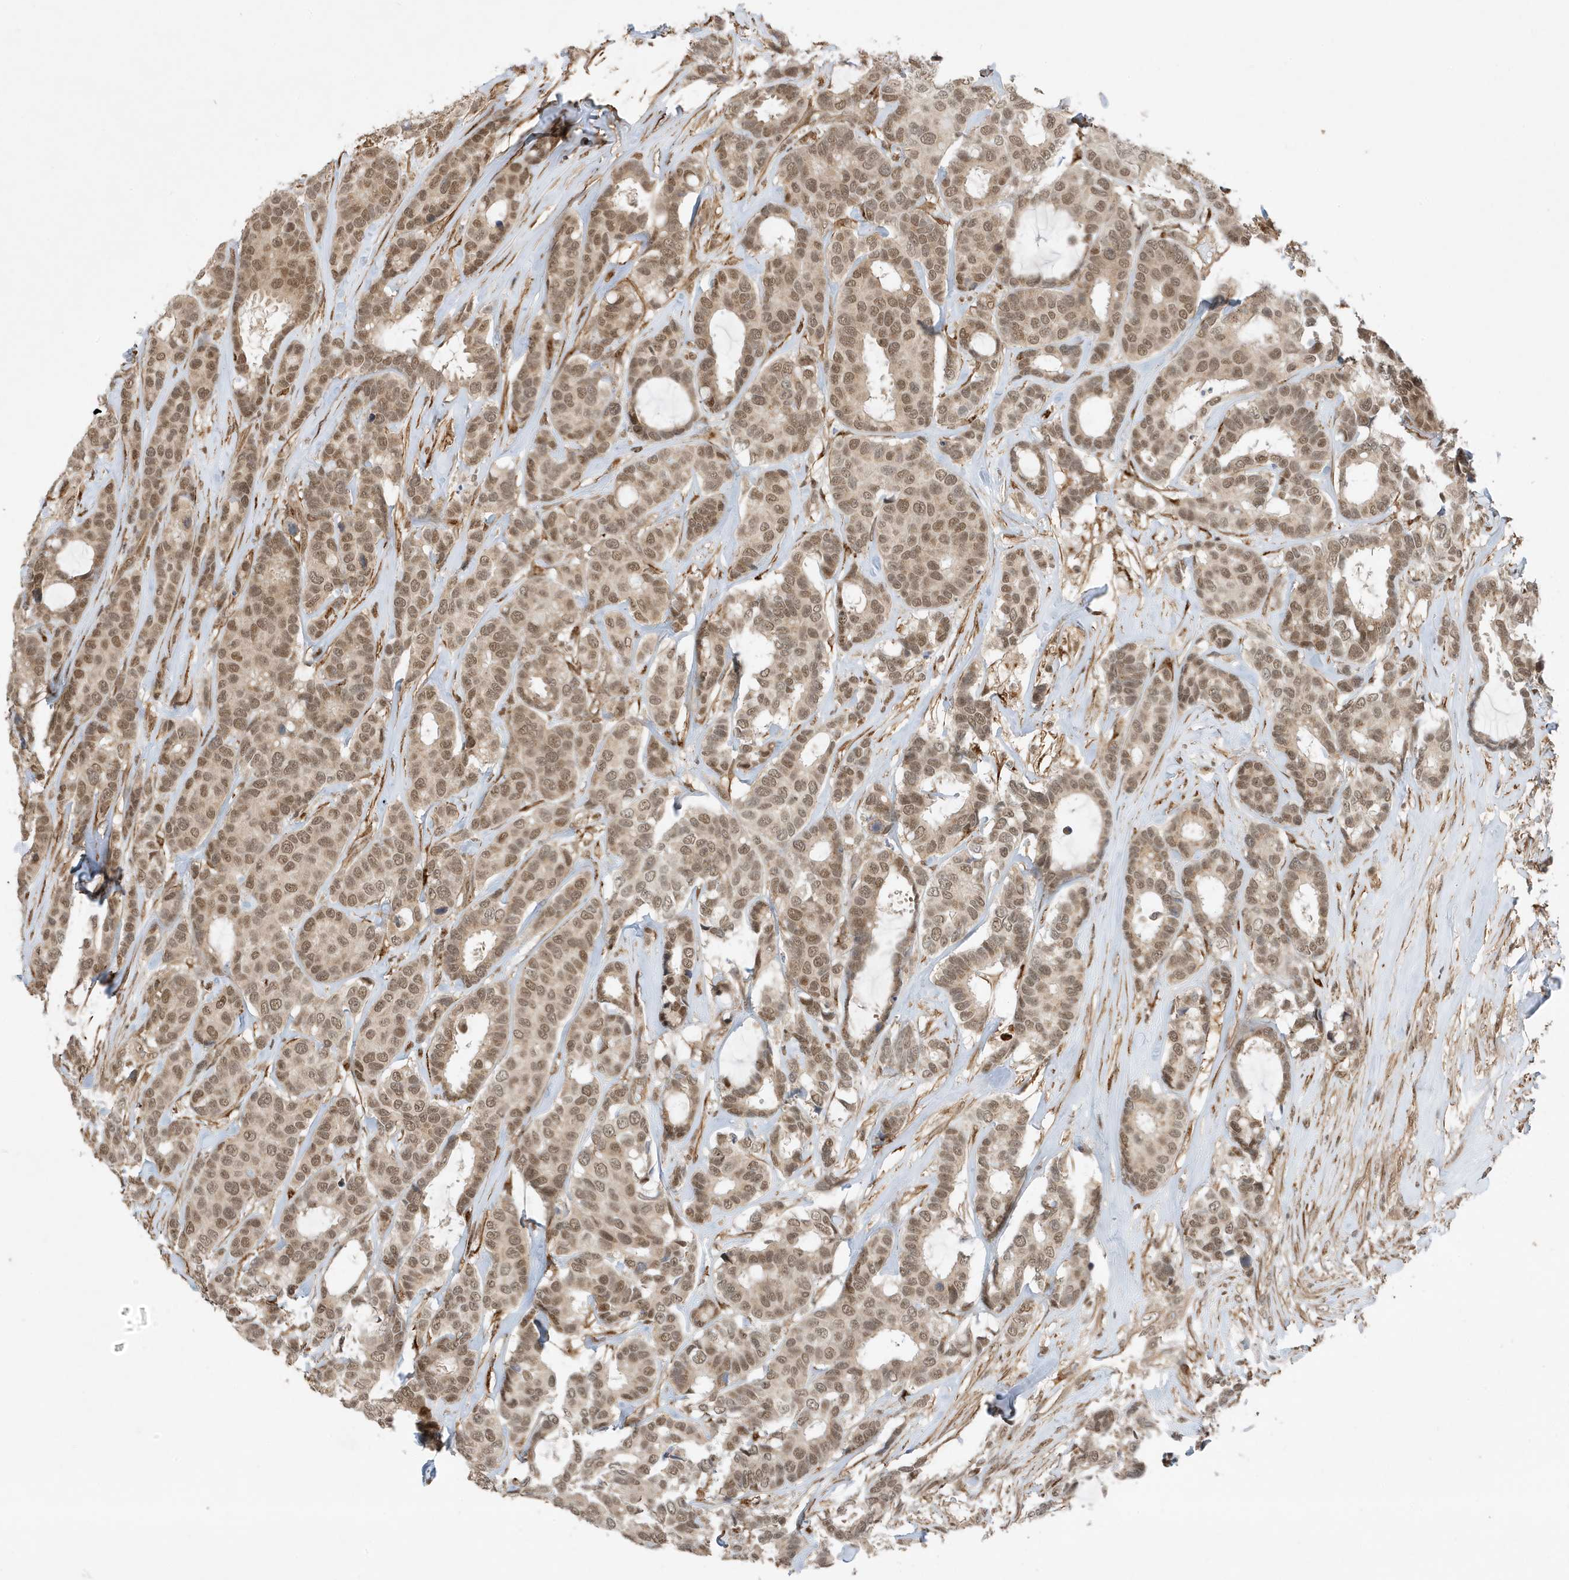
{"staining": {"intensity": "weak", "quantity": ">75%", "location": "cytoplasmic/membranous,nuclear"}, "tissue": "breast cancer", "cell_type": "Tumor cells", "image_type": "cancer", "snomed": [{"axis": "morphology", "description": "Duct carcinoma"}, {"axis": "topography", "description": "Breast"}], "caption": "Breast infiltrating ductal carcinoma tissue exhibits weak cytoplasmic/membranous and nuclear positivity in approximately >75% of tumor cells (DAB (3,3'-diaminobenzidine) = brown stain, brightfield microscopy at high magnification).", "gene": "MAST3", "patient": {"sex": "female", "age": 87}}